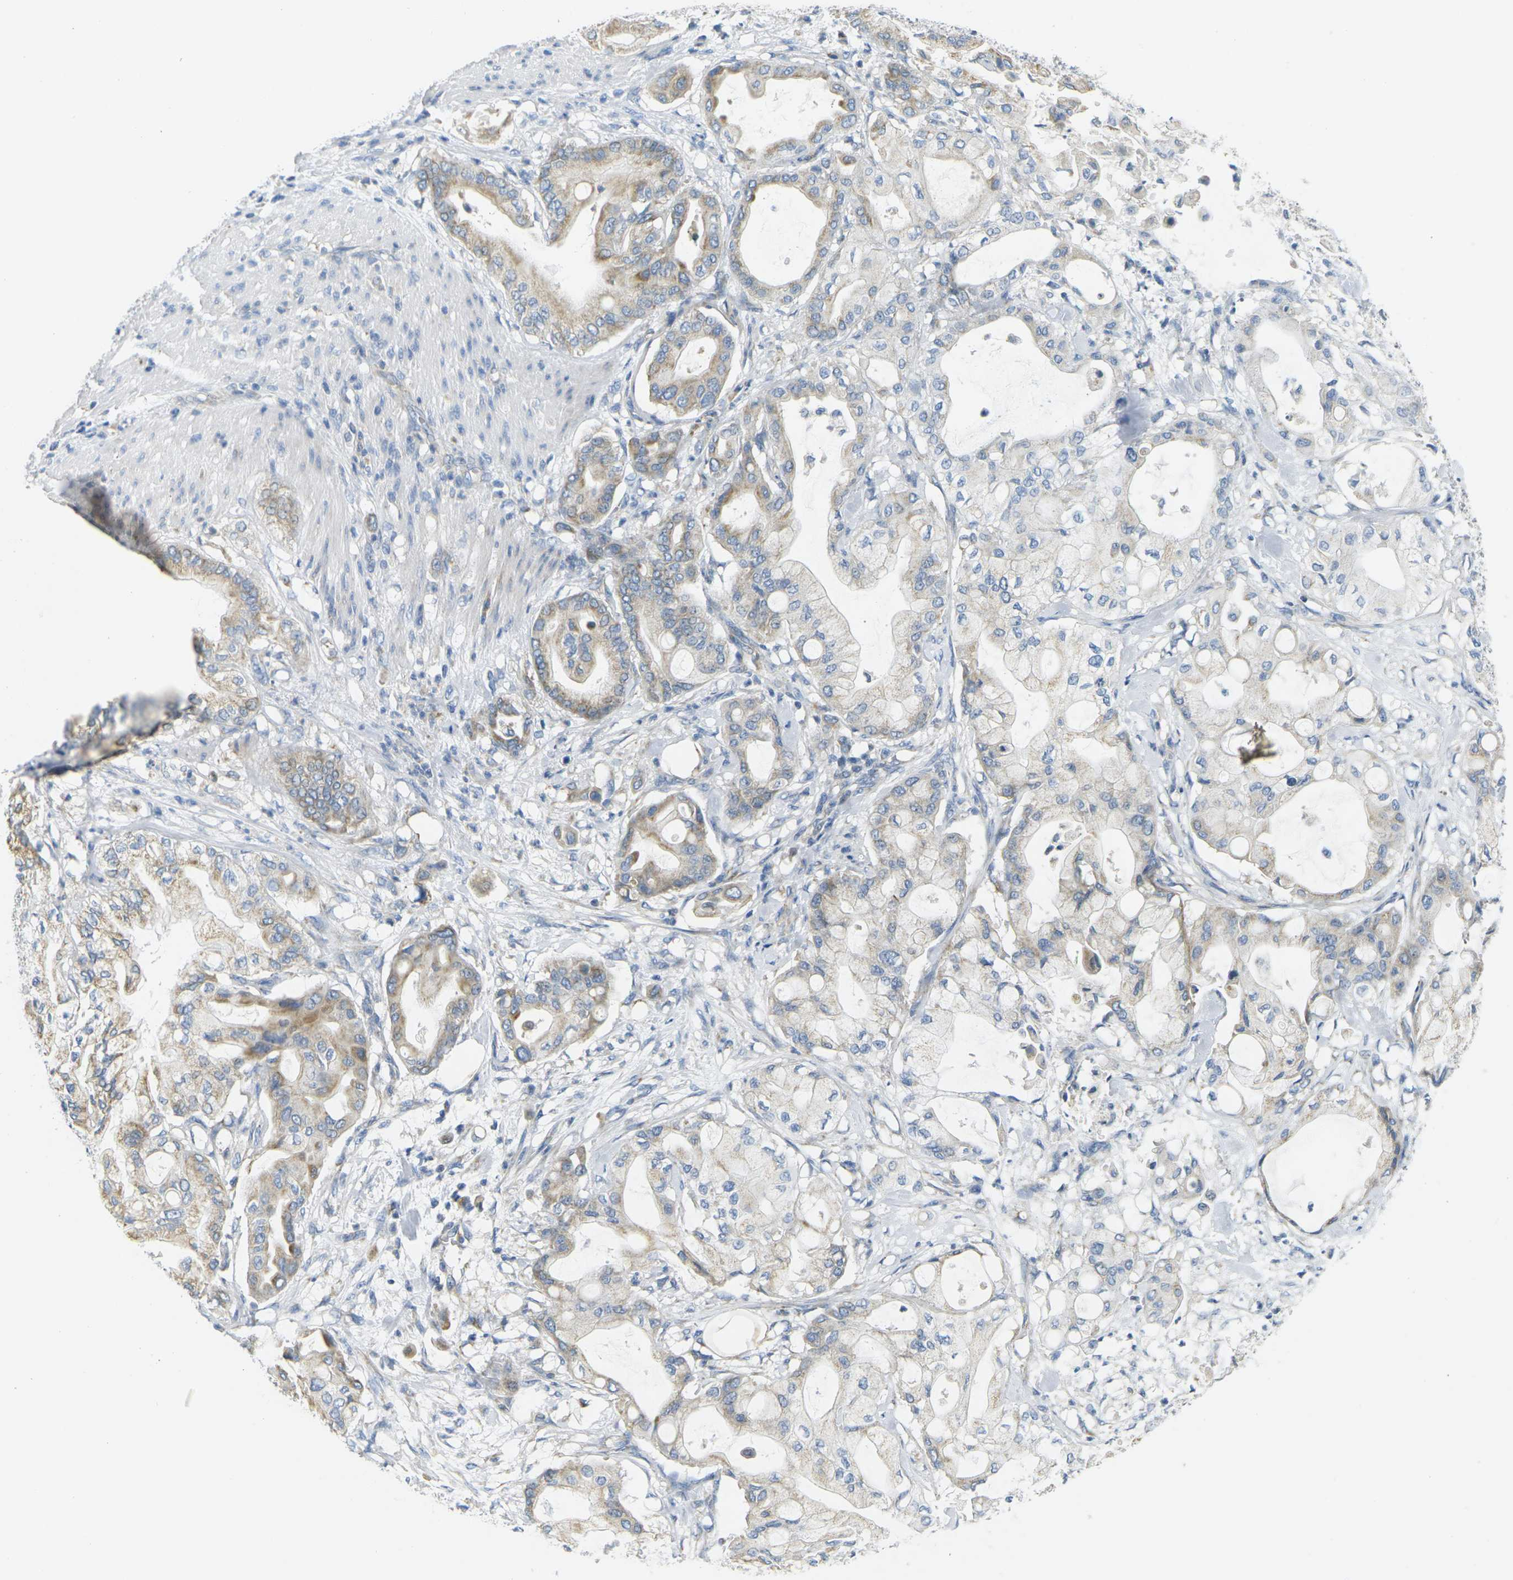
{"staining": {"intensity": "weak", "quantity": "25%-75%", "location": "cytoplasmic/membranous"}, "tissue": "pancreatic cancer", "cell_type": "Tumor cells", "image_type": "cancer", "snomed": [{"axis": "morphology", "description": "Adenocarcinoma, NOS"}, {"axis": "morphology", "description": "Adenocarcinoma, metastatic, NOS"}, {"axis": "topography", "description": "Lymph node"}, {"axis": "topography", "description": "Pancreas"}, {"axis": "topography", "description": "Duodenum"}], "caption": "IHC (DAB) staining of pancreatic adenocarcinoma exhibits weak cytoplasmic/membranous protein staining in approximately 25%-75% of tumor cells.", "gene": "PARD6B", "patient": {"sex": "female", "age": 64}}